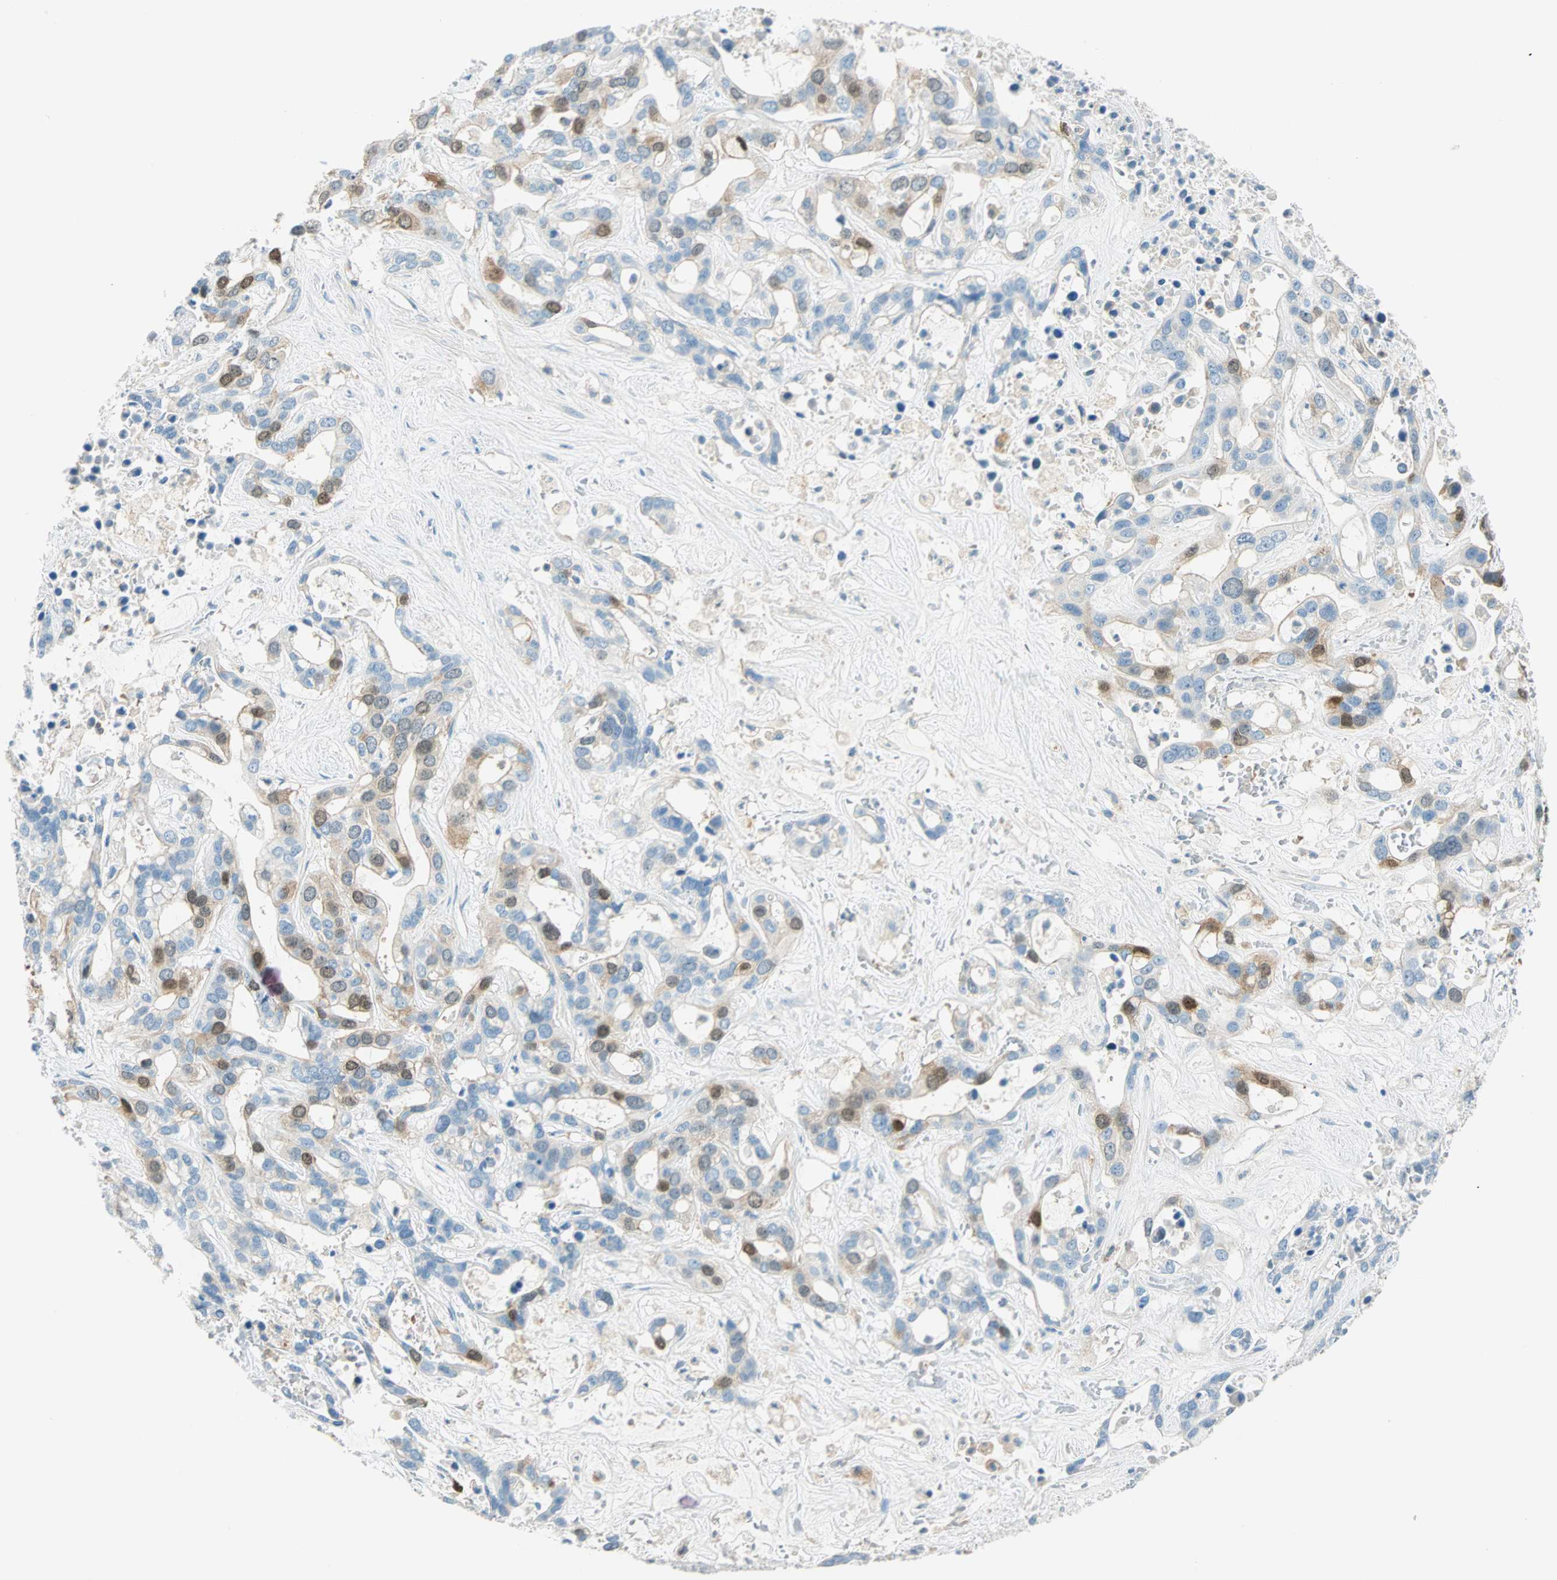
{"staining": {"intensity": "moderate", "quantity": "<25%", "location": "cytoplasmic/membranous,nuclear"}, "tissue": "liver cancer", "cell_type": "Tumor cells", "image_type": "cancer", "snomed": [{"axis": "morphology", "description": "Cholangiocarcinoma"}, {"axis": "topography", "description": "Liver"}], "caption": "A micrograph showing moderate cytoplasmic/membranous and nuclear positivity in approximately <25% of tumor cells in liver cancer, as visualized by brown immunohistochemical staining.", "gene": "PTTG1", "patient": {"sex": "female", "age": 65}}